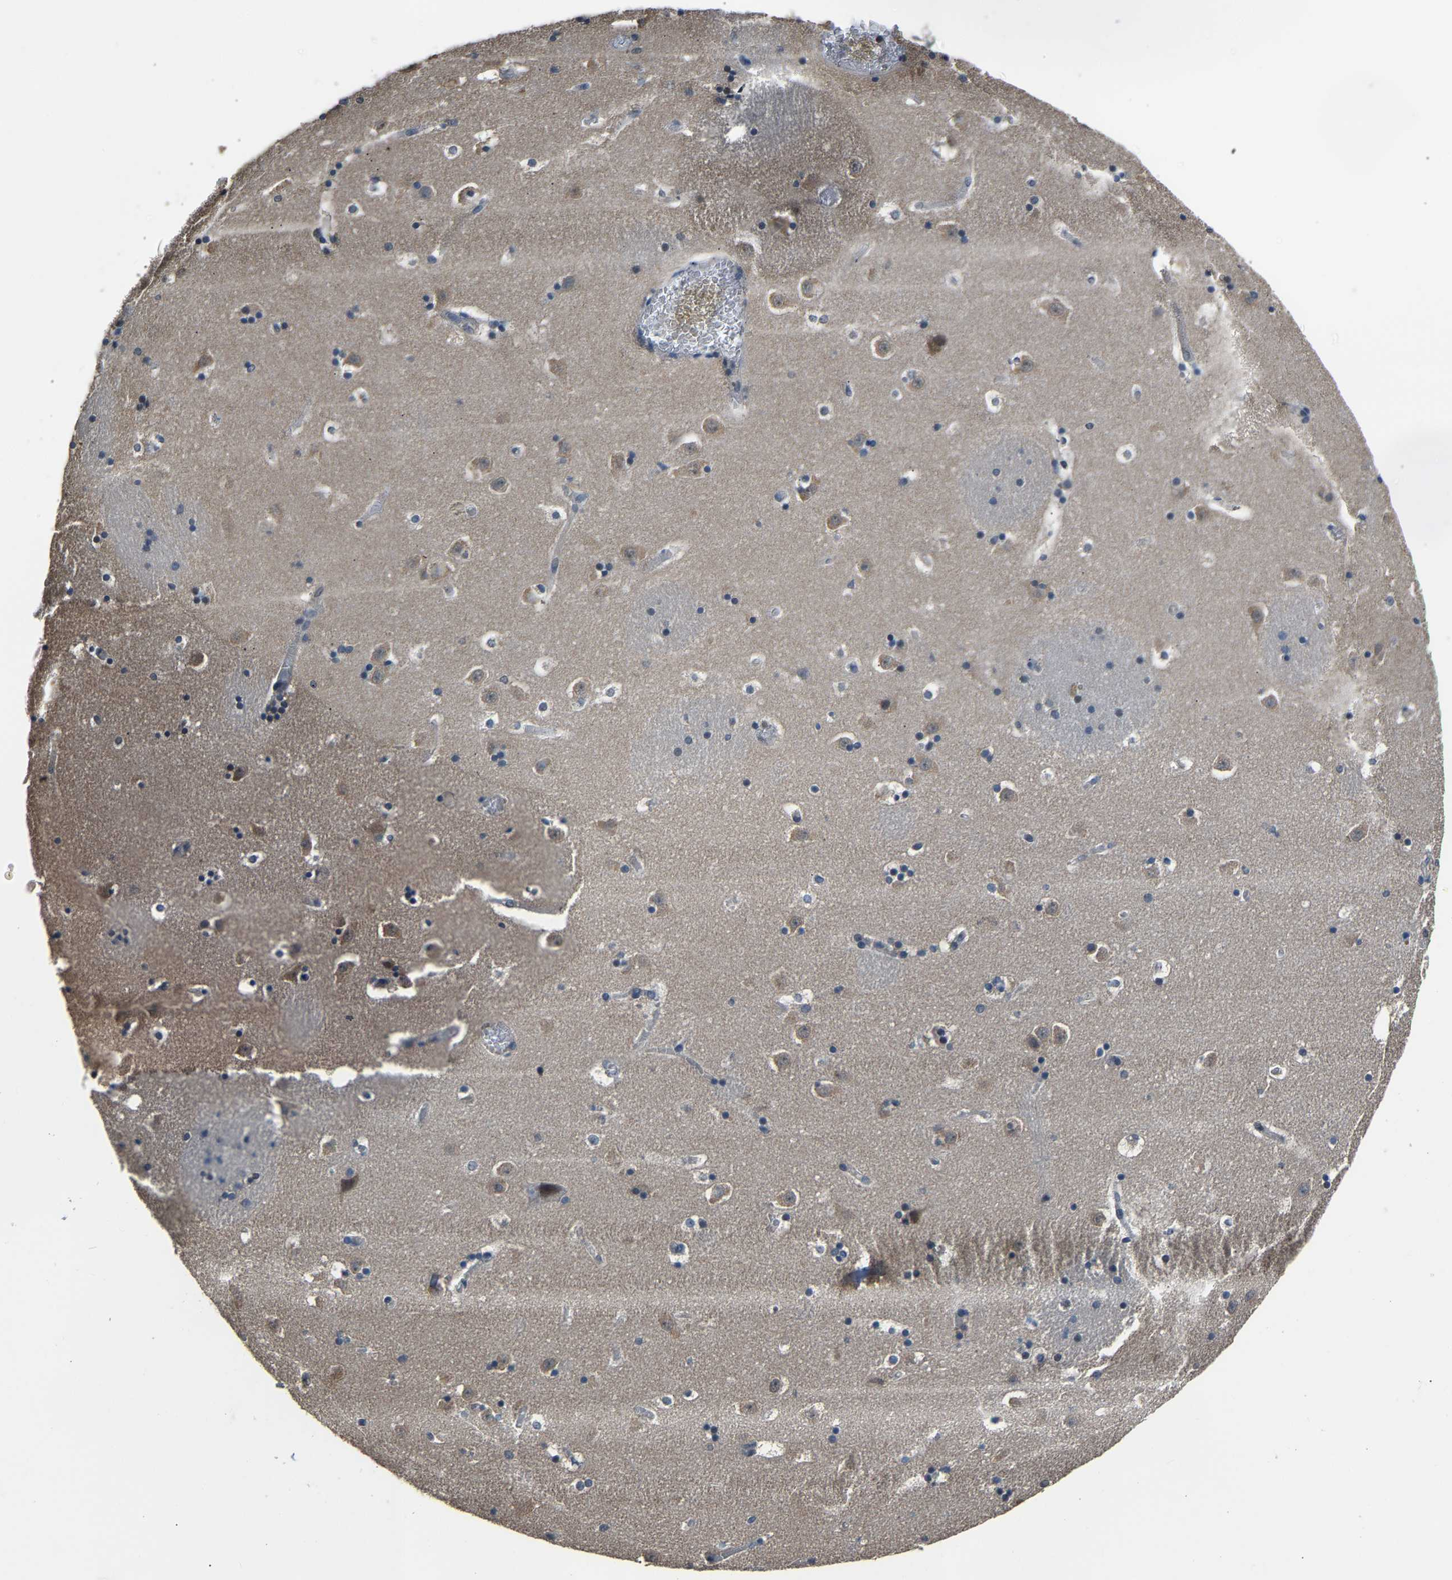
{"staining": {"intensity": "weak", "quantity": "<25%", "location": "cytoplasmic/membranous"}, "tissue": "caudate", "cell_type": "Glial cells", "image_type": "normal", "snomed": [{"axis": "morphology", "description": "Normal tissue, NOS"}, {"axis": "topography", "description": "Lateral ventricle wall"}], "caption": "IHC micrograph of unremarkable caudate stained for a protein (brown), which demonstrates no staining in glial cells. (DAB immunohistochemistry (IHC), high magnification).", "gene": "ABCC9", "patient": {"sex": "male", "age": 45}}